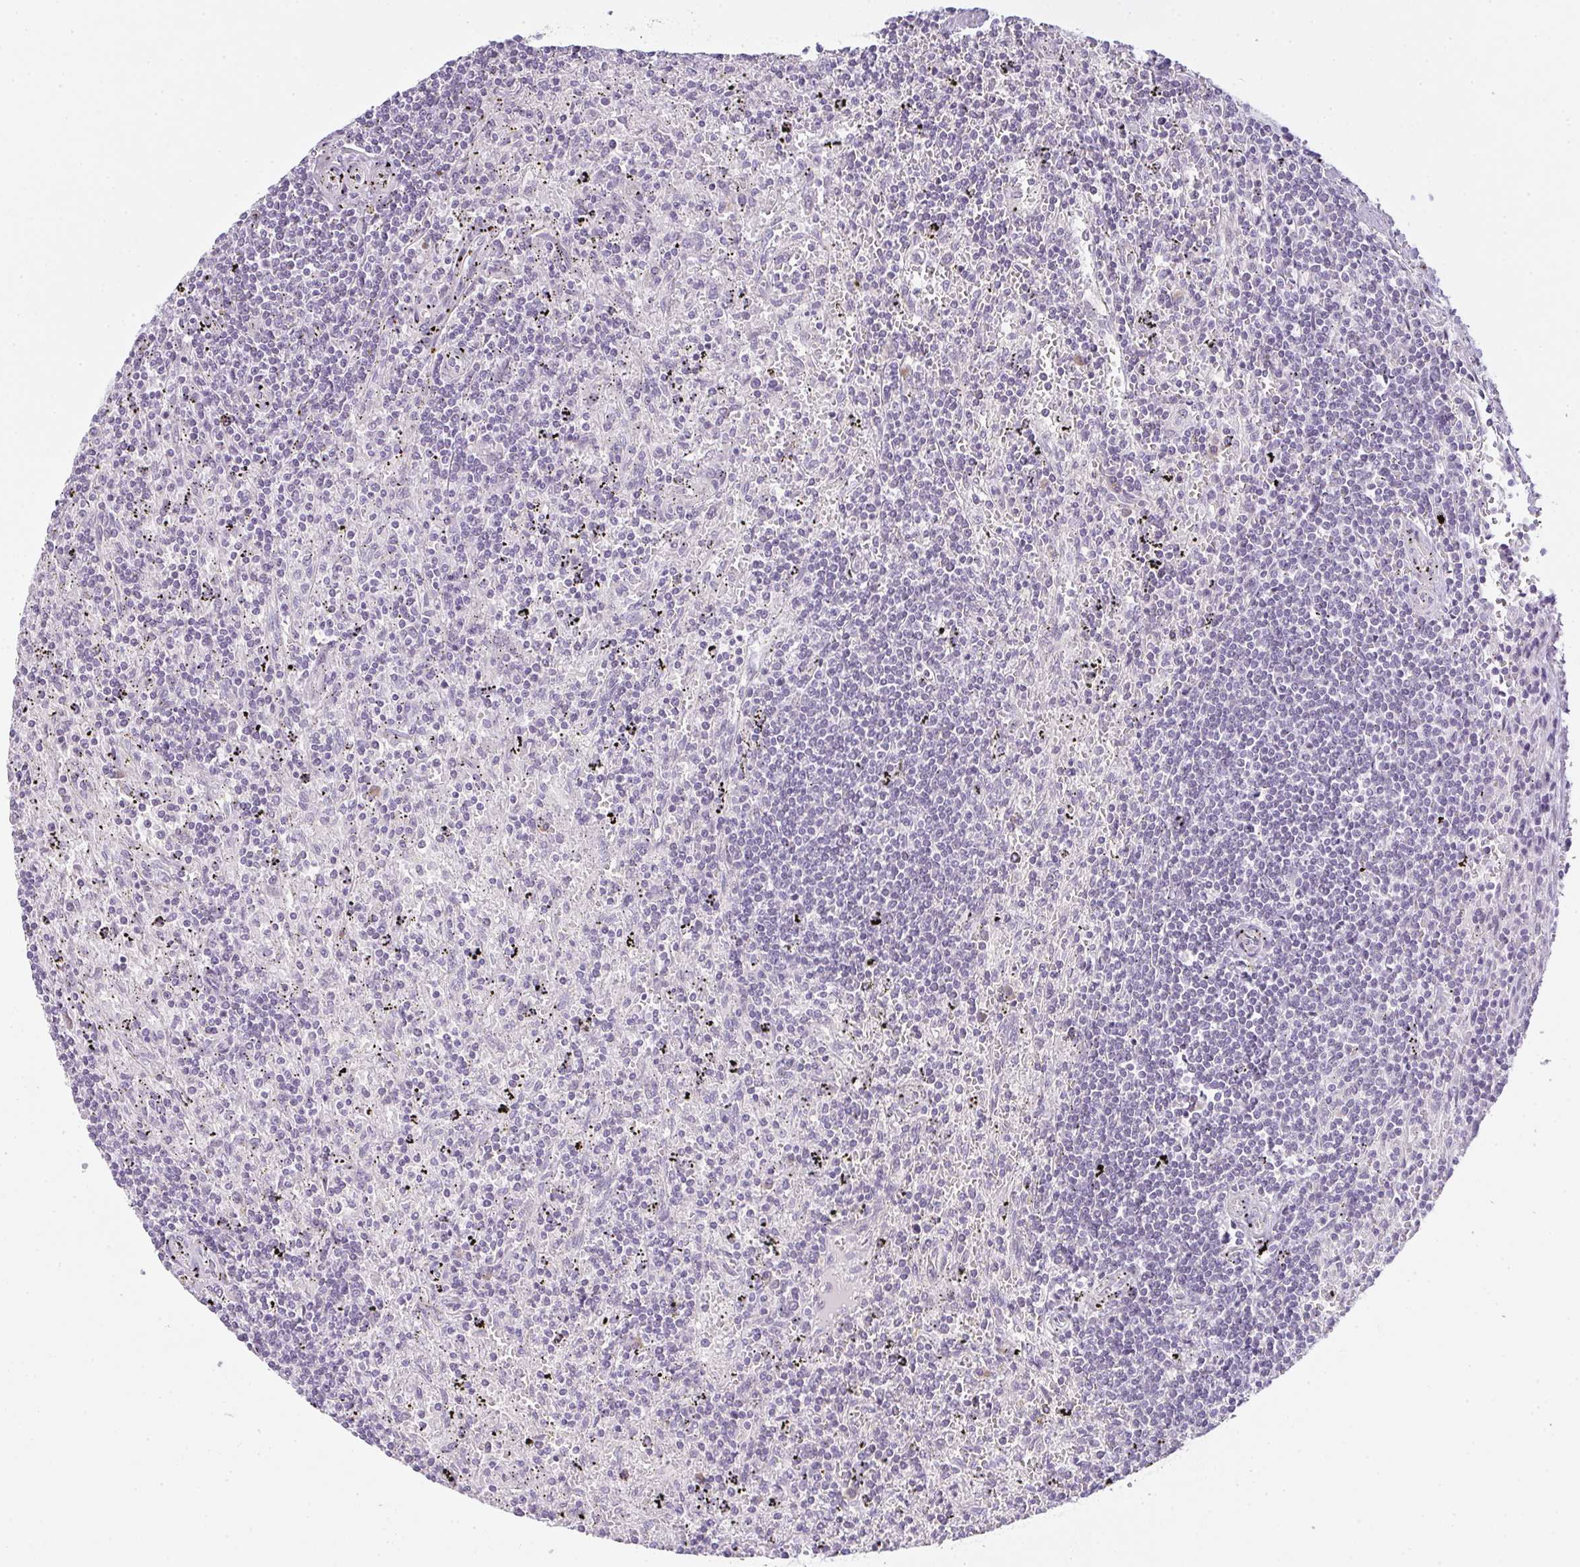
{"staining": {"intensity": "negative", "quantity": "none", "location": "none"}, "tissue": "lymphoma", "cell_type": "Tumor cells", "image_type": "cancer", "snomed": [{"axis": "morphology", "description": "Malignant lymphoma, non-Hodgkin's type, Low grade"}, {"axis": "topography", "description": "Spleen"}], "caption": "A histopathology image of lymphoma stained for a protein shows no brown staining in tumor cells. The staining is performed using DAB brown chromogen with nuclei counter-stained in using hematoxylin.", "gene": "SIRPB2", "patient": {"sex": "male", "age": 76}}